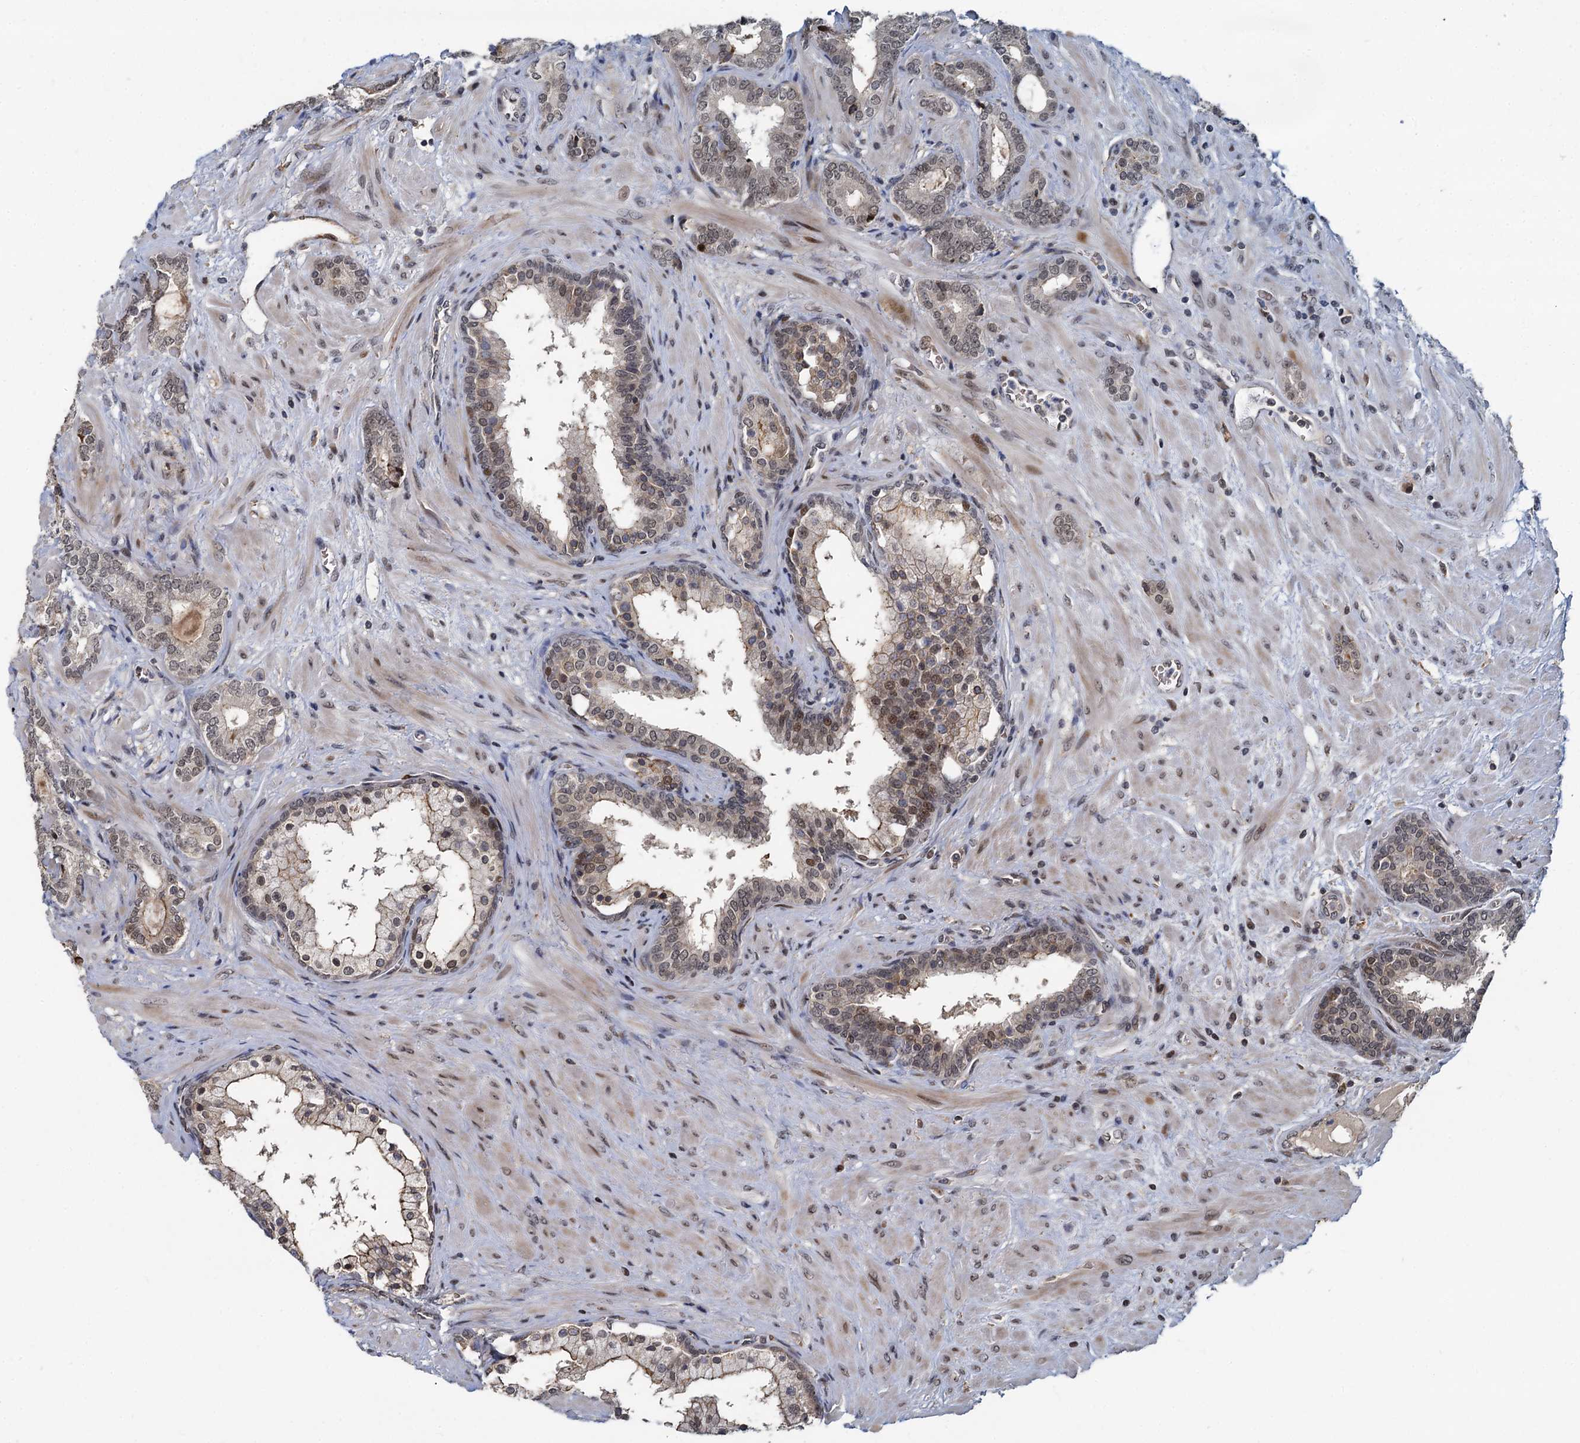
{"staining": {"intensity": "weak", "quantity": "25%-75%", "location": "cytoplasmic/membranous,nuclear"}, "tissue": "prostate cancer", "cell_type": "Tumor cells", "image_type": "cancer", "snomed": [{"axis": "morphology", "description": "Adenocarcinoma, High grade"}, {"axis": "topography", "description": "Prostate"}], "caption": "This is an image of IHC staining of prostate cancer, which shows weak staining in the cytoplasmic/membranous and nuclear of tumor cells.", "gene": "FANCI", "patient": {"sex": "male", "age": 64}}